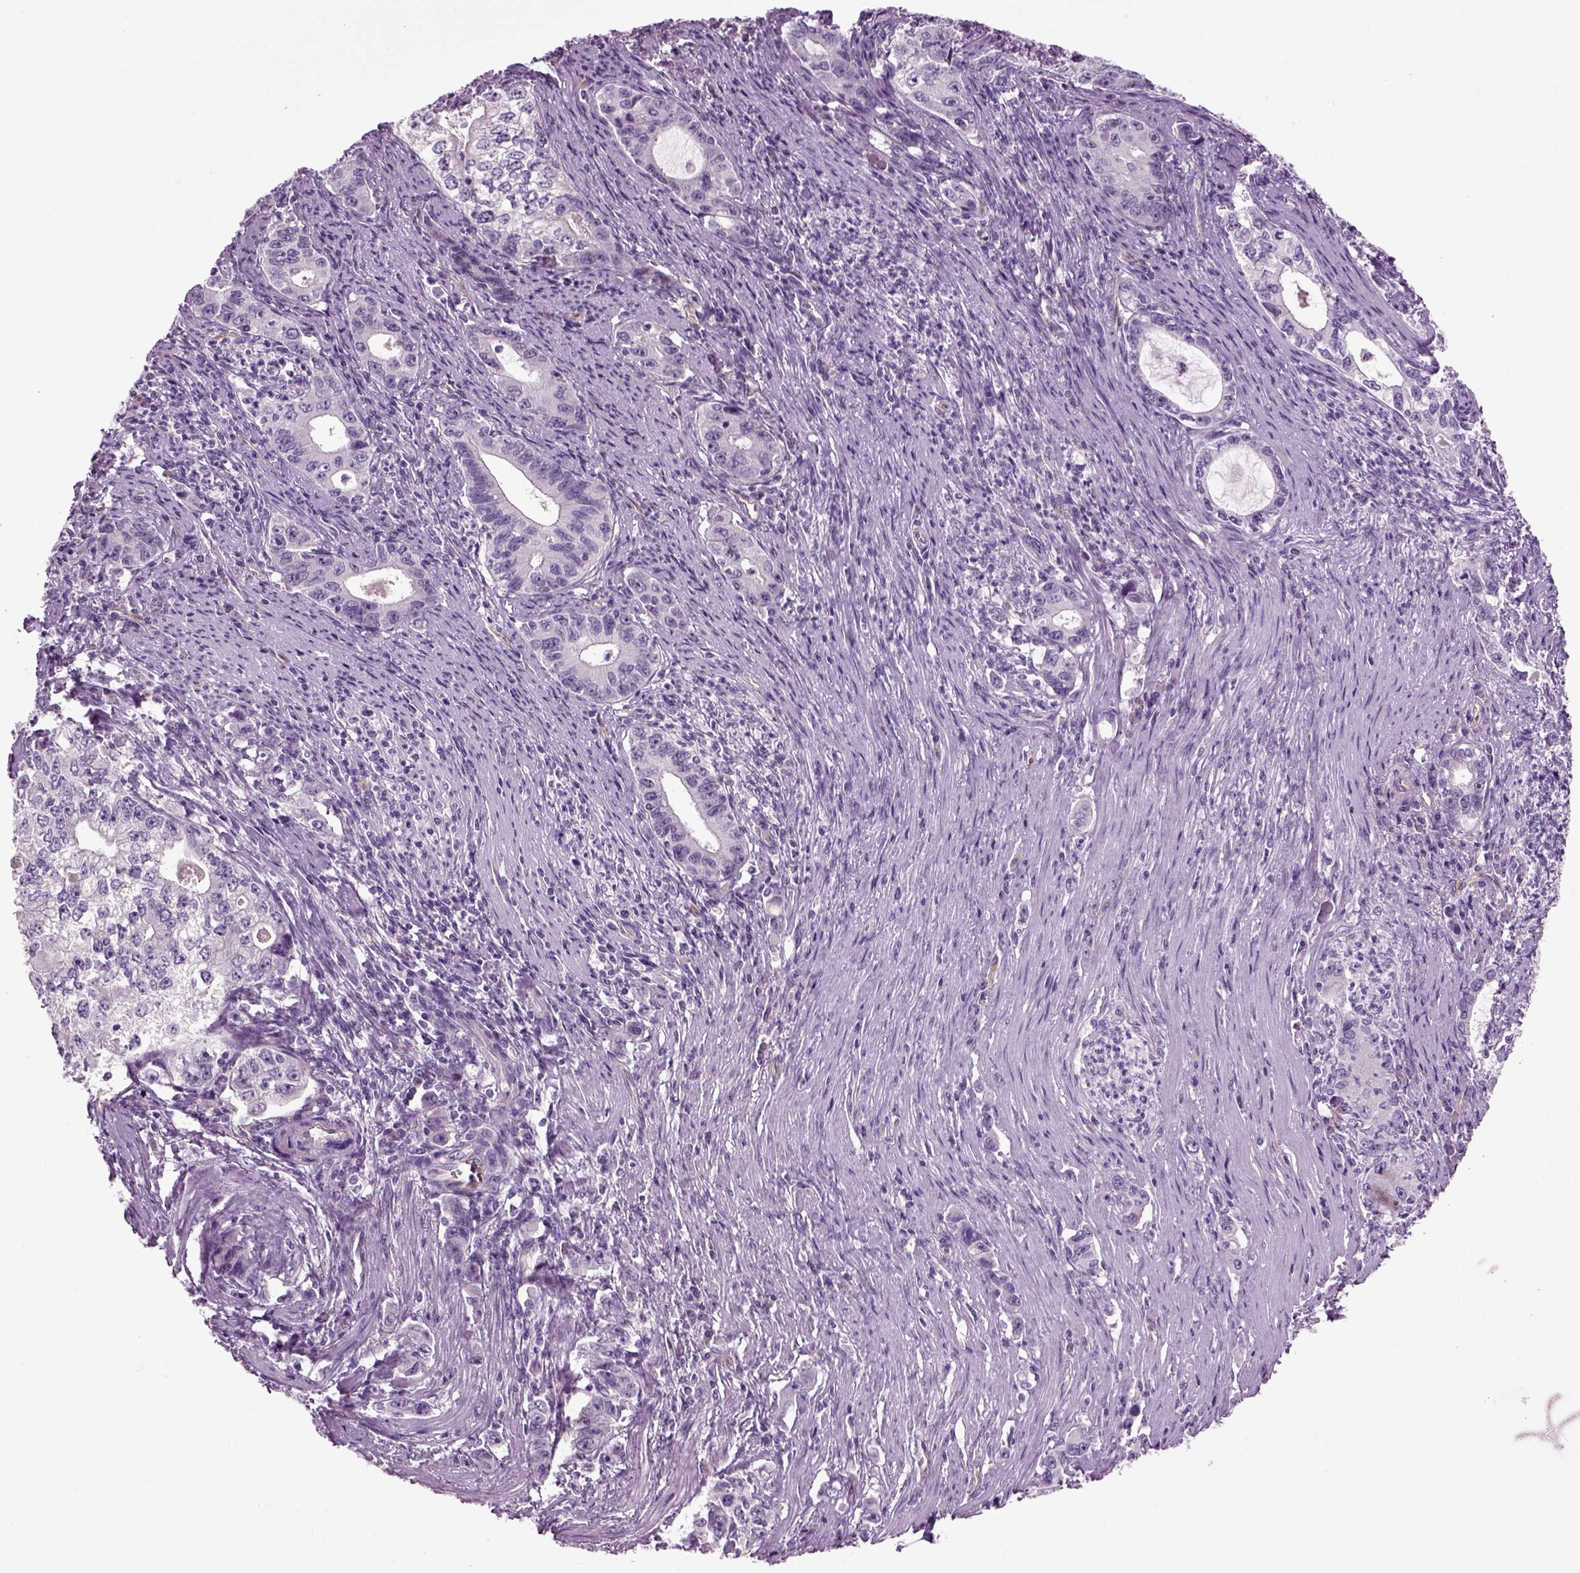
{"staining": {"intensity": "moderate", "quantity": "<25%", "location": "cytoplasmic/membranous"}, "tissue": "stomach cancer", "cell_type": "Tumor cells", "image_type": "cancer", "snomed": [{"axis": "morphology", "description": "Adenocarcinoma, NOS"}, {"axis": "topography", "description": "Stomach, lower"}], "caption": "The micrograph exhibits staining of stomach adenocarcinoma, revealing moderate cytoplasmic/membranous protein staining (brown color) within tumor cells.", "gene": "COL9A2", "patient": {"sex": "female", "age": 72}}